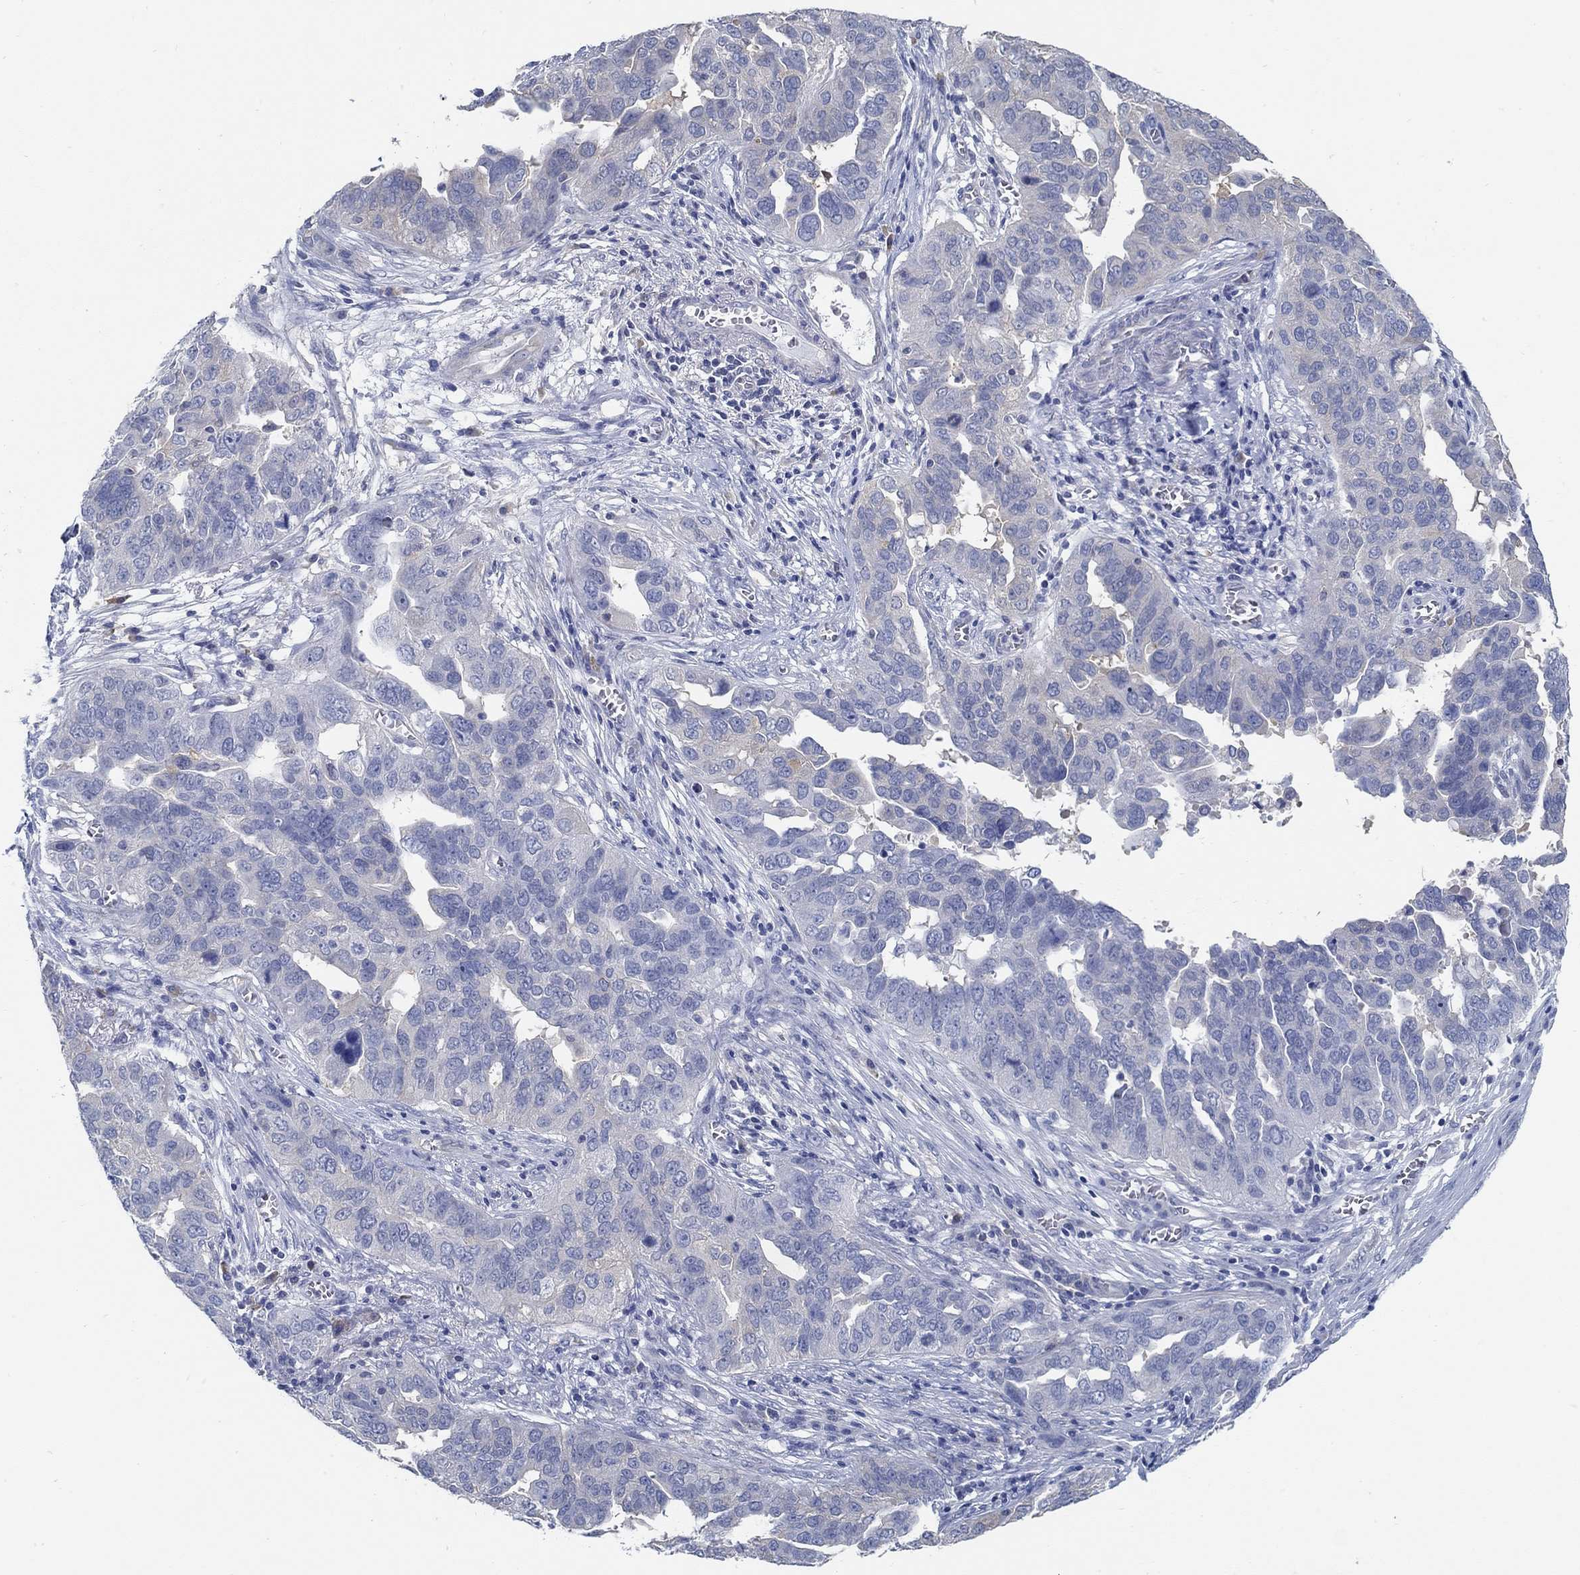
{"staining": {"intensity": "weak", "quantity": "<25%", "location": "cytoplasmic/membranous"}, "tissue": "ovarian cancer", "cell_type": "Tumor cells", "image_type": "cancer", "snomed": [{"axis": "morphology", "description": "Carcinoma, endometroid"}, {"axis": "topography", "description": "Soft tissue"}, {"axis": "topography", "description": "Ovary"}], "caption": "A micrograph of human ovarian endometroid carcinoma is negative for staining in tumor cells.", "gene": "PCDH11X", "patient": {"sex": "female", "age": 52}}